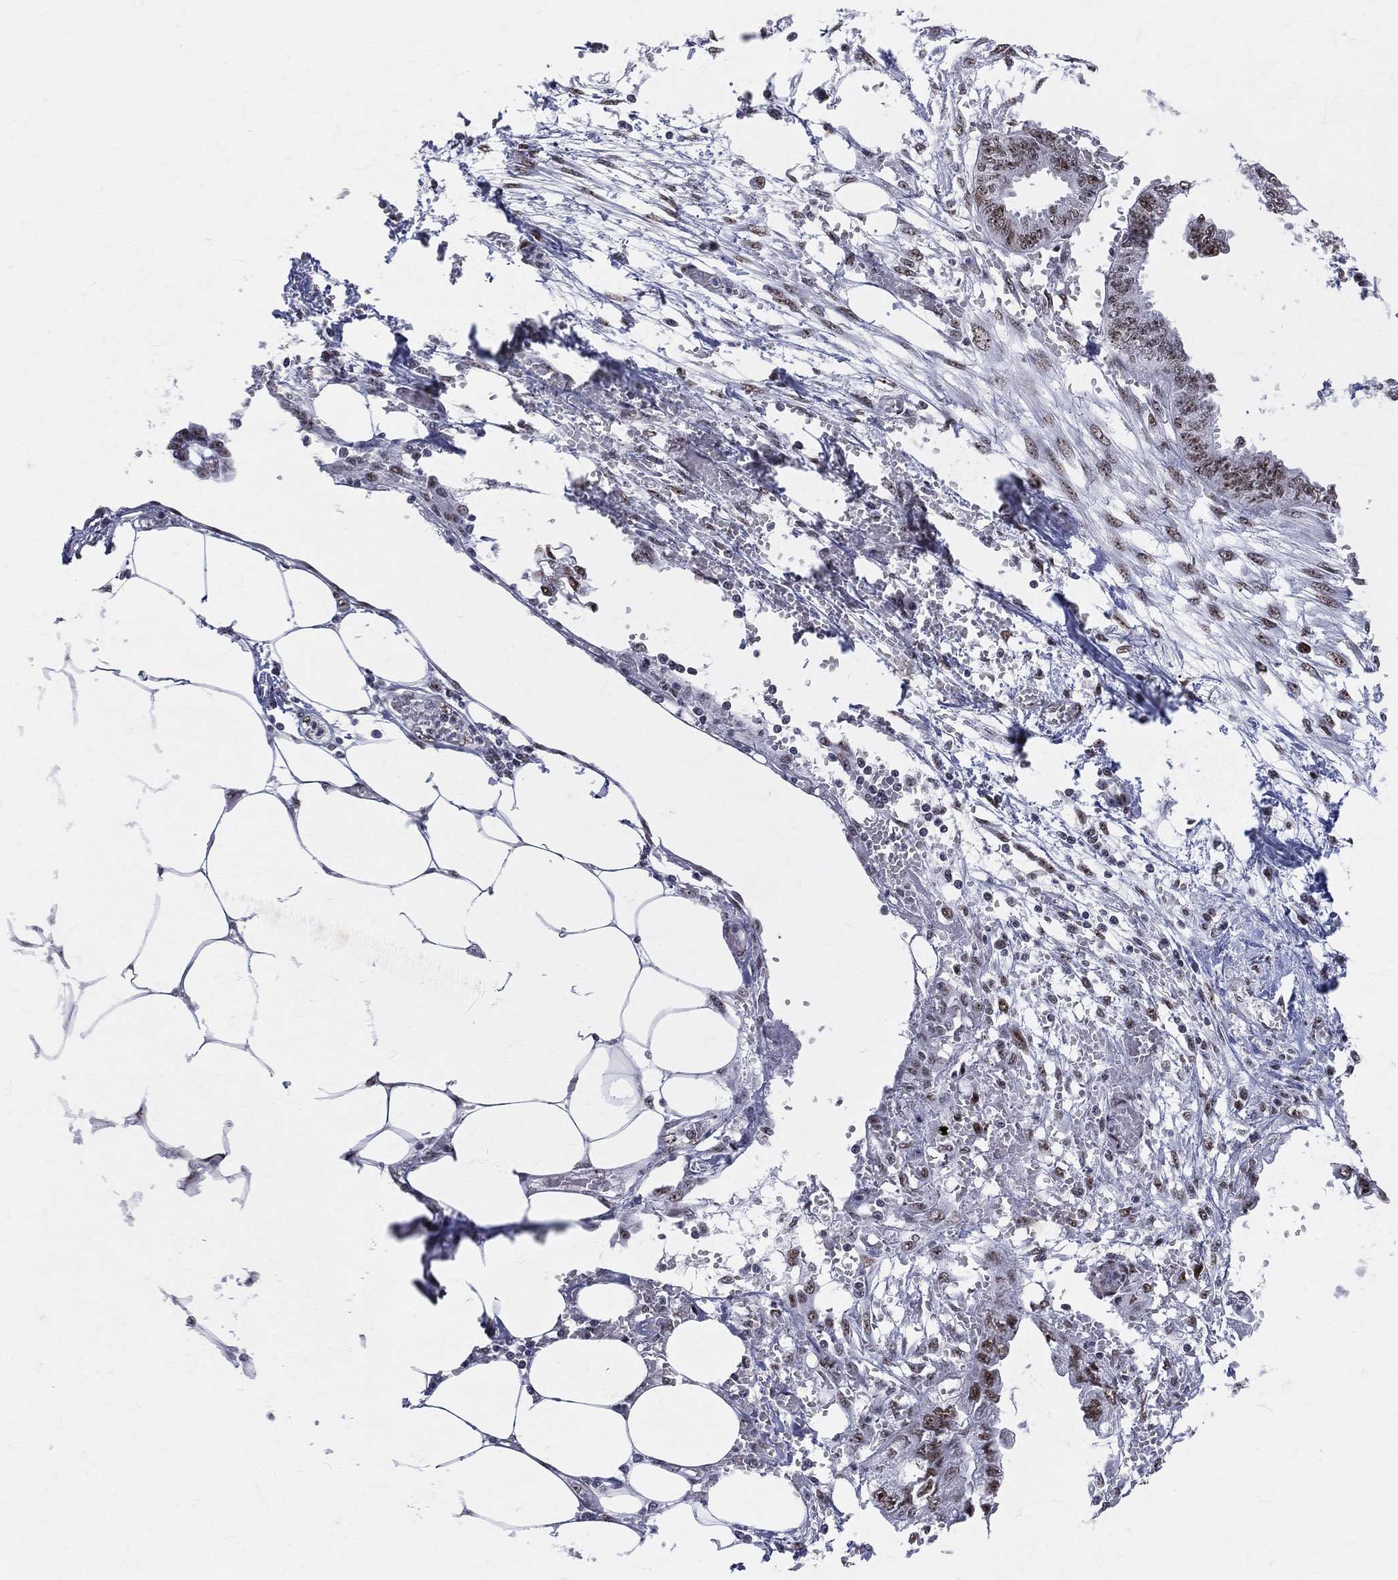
{"staining": {"intensity": "weak", "quantity": "<25%", "location": "nuclear"}, "tissue": "endometrial cancer", "cell_type": "Tumor cells", "image_type": "cancer", "snomed": [{"axis": "morphology", "description": "Adenocarcinoma, NOS"}, {"axis": "morphology", "description": "Adenocarcinoma, metastatic, NOS"}, {"axis": "topography", "description": "Adipose tissue"}, {"axis": "topography", "description": "Endometrium"}], "caption": "High magnification brightfield microscopy of adenocarcinoma (endometrial) stained with DAB (brown) and counterstained with hematoxylin (blue): tumor cells show no significant positivity.", "gene": "CDK7", "patient": {"sex": "female", "age": 67}}